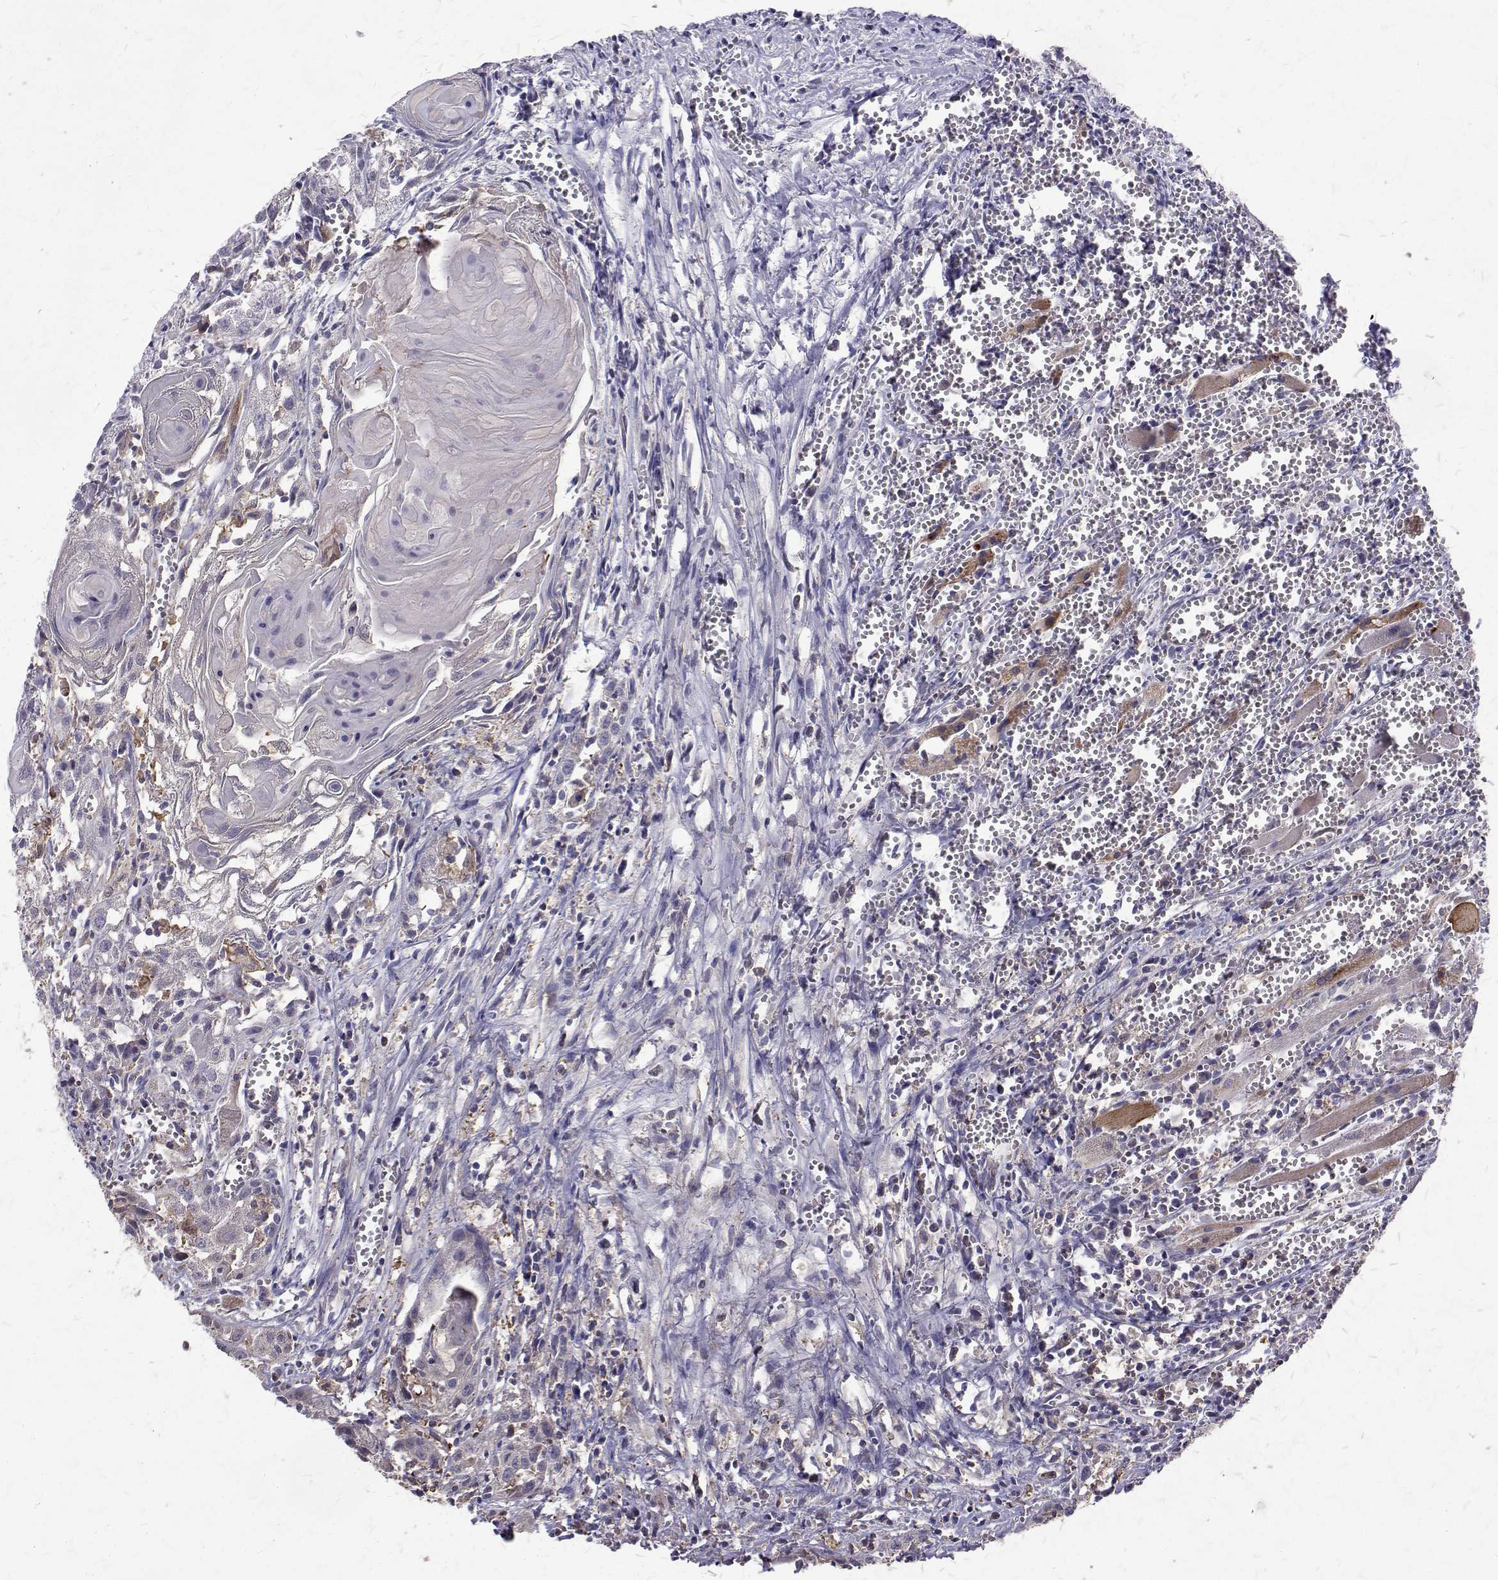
{"staining": {"intensity": "negative", "quantity": "none", "location": "none"}, "tissue": "head and neck cancer", "cell_type": "Tumor cells", "image_type": "cancer", "snomed": [{"axis": "morphology", "description": "Squamous cell carcinoma, NOS"}, {"axis": "topography", "description": "Head-Neck"}], "caption": "The immunohistochemistry (IHC) micrograph has no significant staining in tumor cells of head and neck squamous cell carcinoma tissue.", "gene": "CCDC89", "patient": {"sex": "female", "age": 80}}